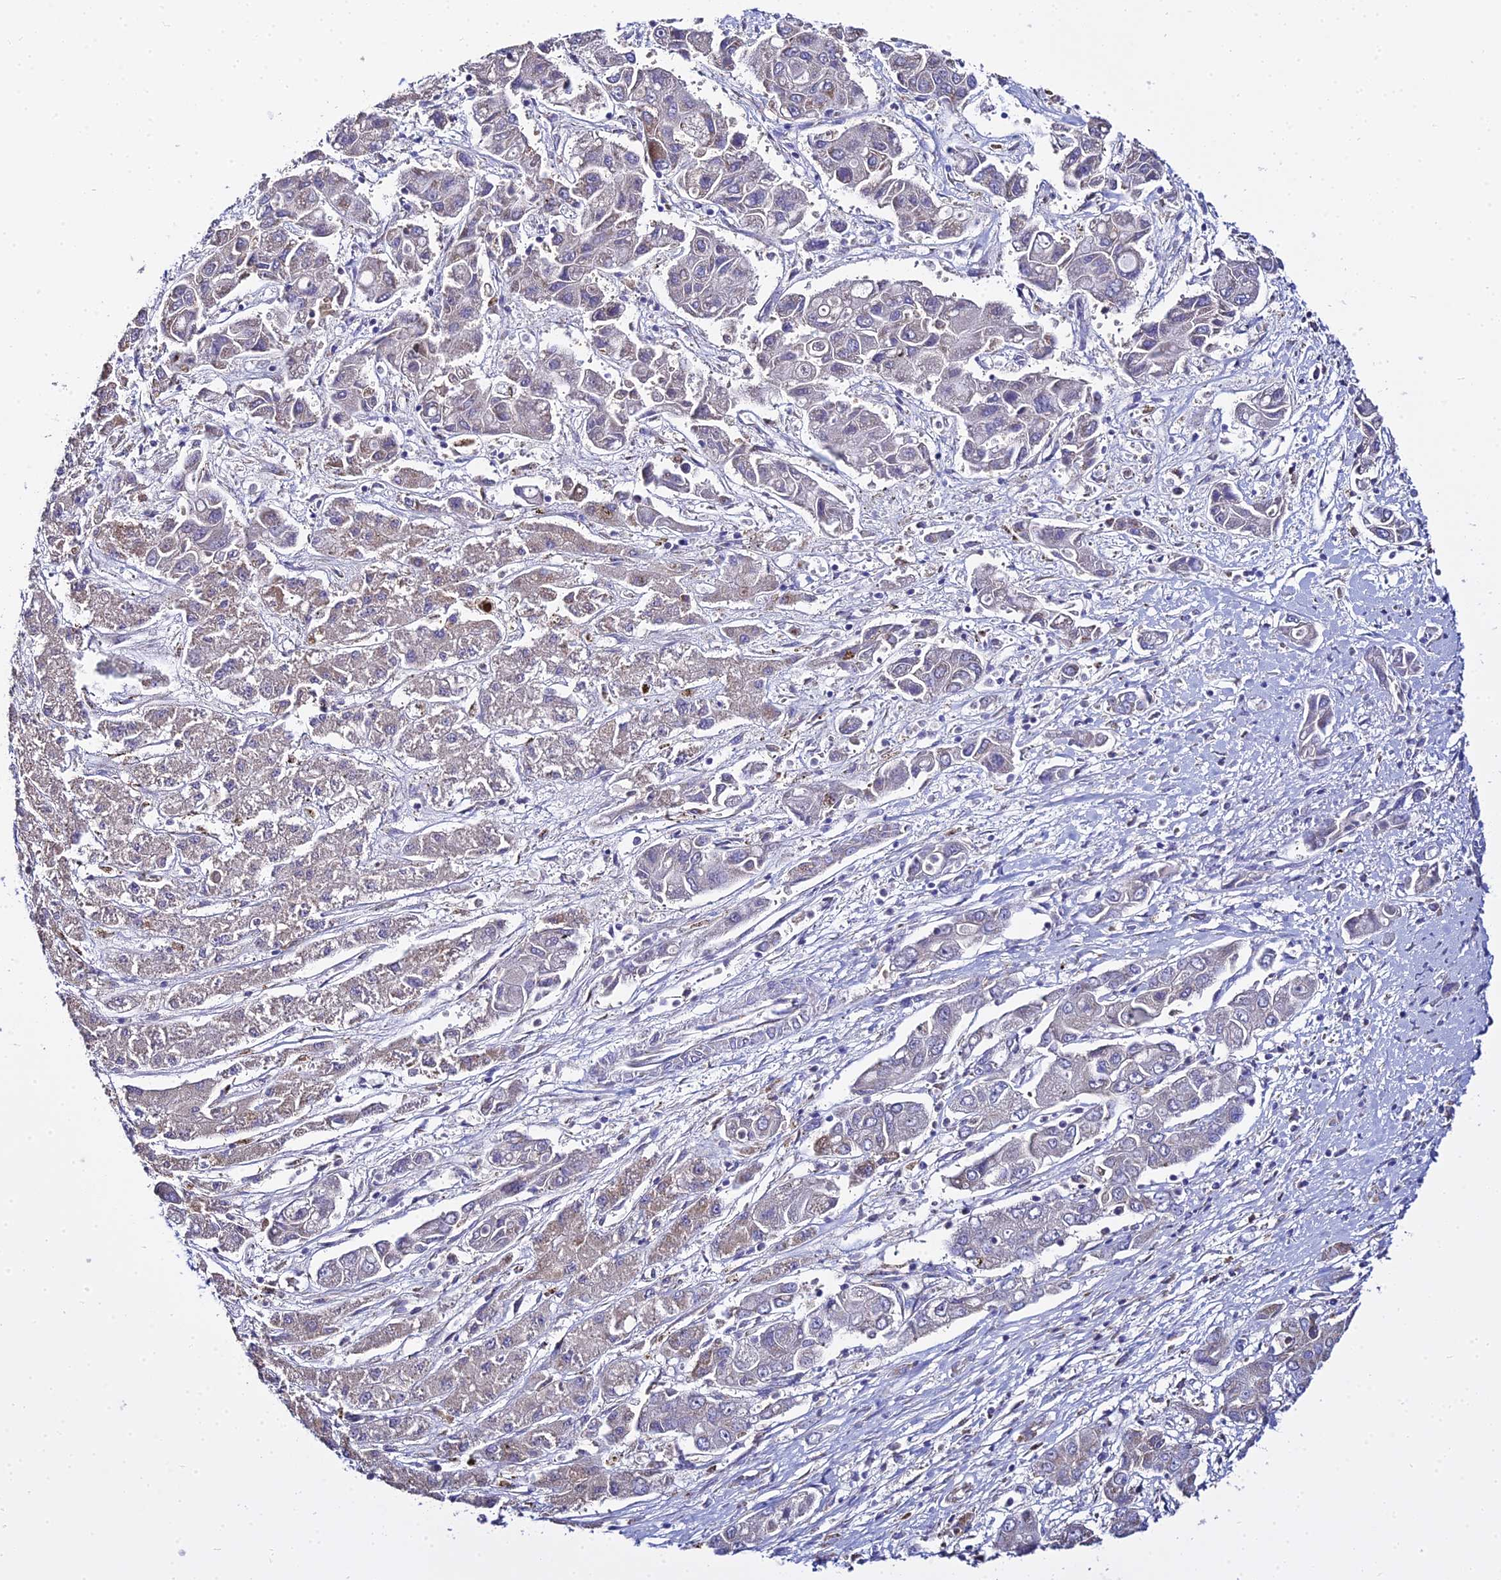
{"staining": {"intensity": "weak", "quantity": "<25%", "location": "cytoplasmic/membranous"}, "tissue": "liver cancer", "cell_type": "Tumor cells", "image_type": "cancer", "snomed": [{"axis": "morphology", "description": "Cholangiocarcinoma"}, {"axis": "topography", "description": "Liver"}], "caption": "Protein analysis of cholangiocarcinoma (liver) shows no significant staining in tumor cells. (DAB IHC, high magnification).", "gene": "TYW5", "patient": {"sex": "male", "age": 67}}